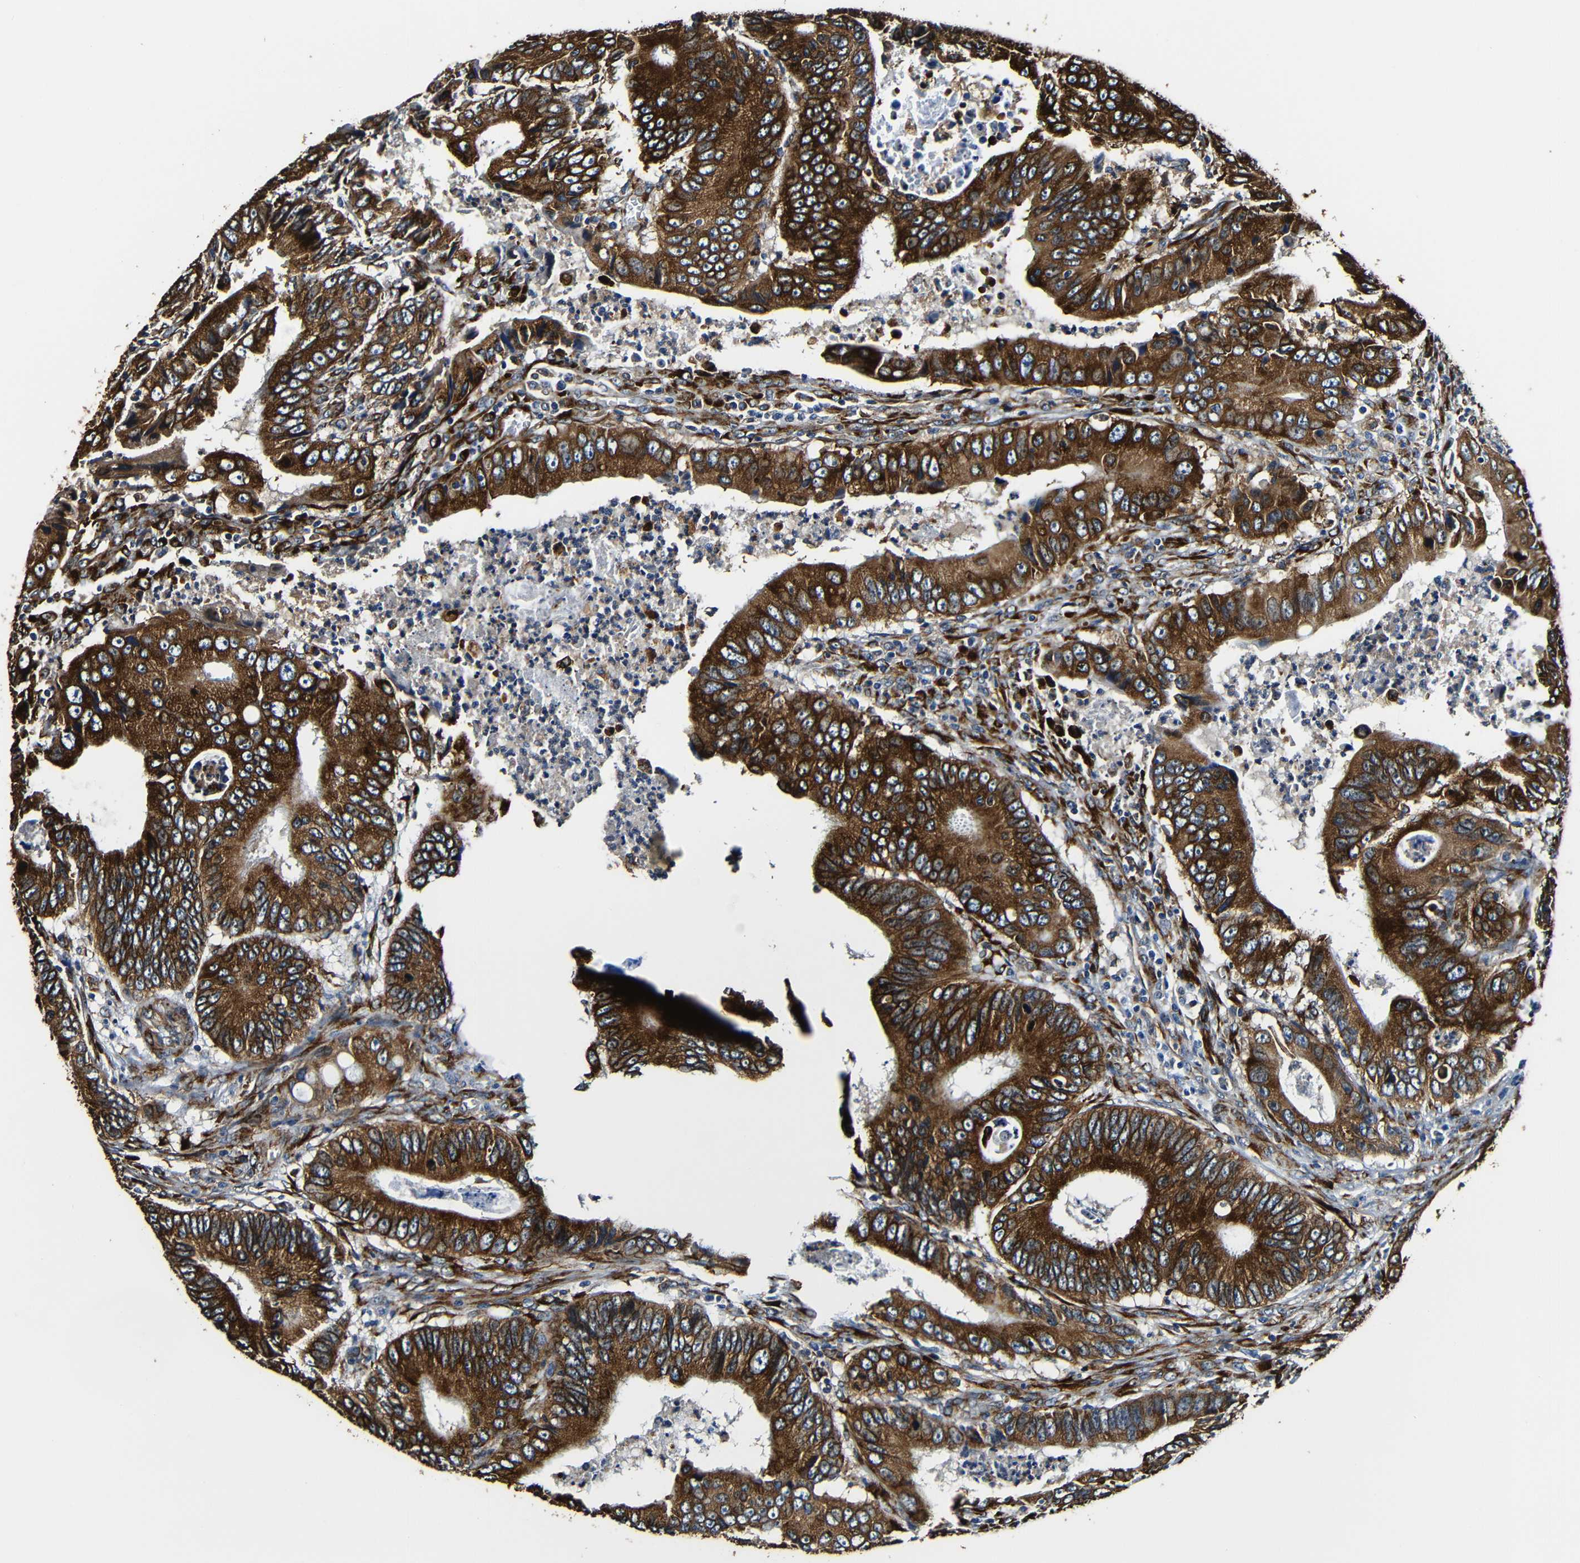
{"staining": {"intensity": "strong", "quantity": ">75%", "location": "cytoplasmic/membranous"}, "tissue": "colorectal cancer", "cell_type": "Tumor cells", "image_type": "cancer", "snomed": [{"axis": "morphology", "description": "Inflammation, NOS"}, {"axis": "morphology", "description": "Adenocarcinoma, NOS"}, {"axis": "topography", "description": "Colon"}], "caption": "High-magnification brightfield microscopy of adenocarcinoma (colorectal) stained with DAB (brown) and counterstained with hematoxylin (blue). tumor cells exhibit strong cytoplasmic/membranous staining is seen in about>75% of cells.", "gene": "RRBP1", "patient": {"sex": "male", "age": 72}}